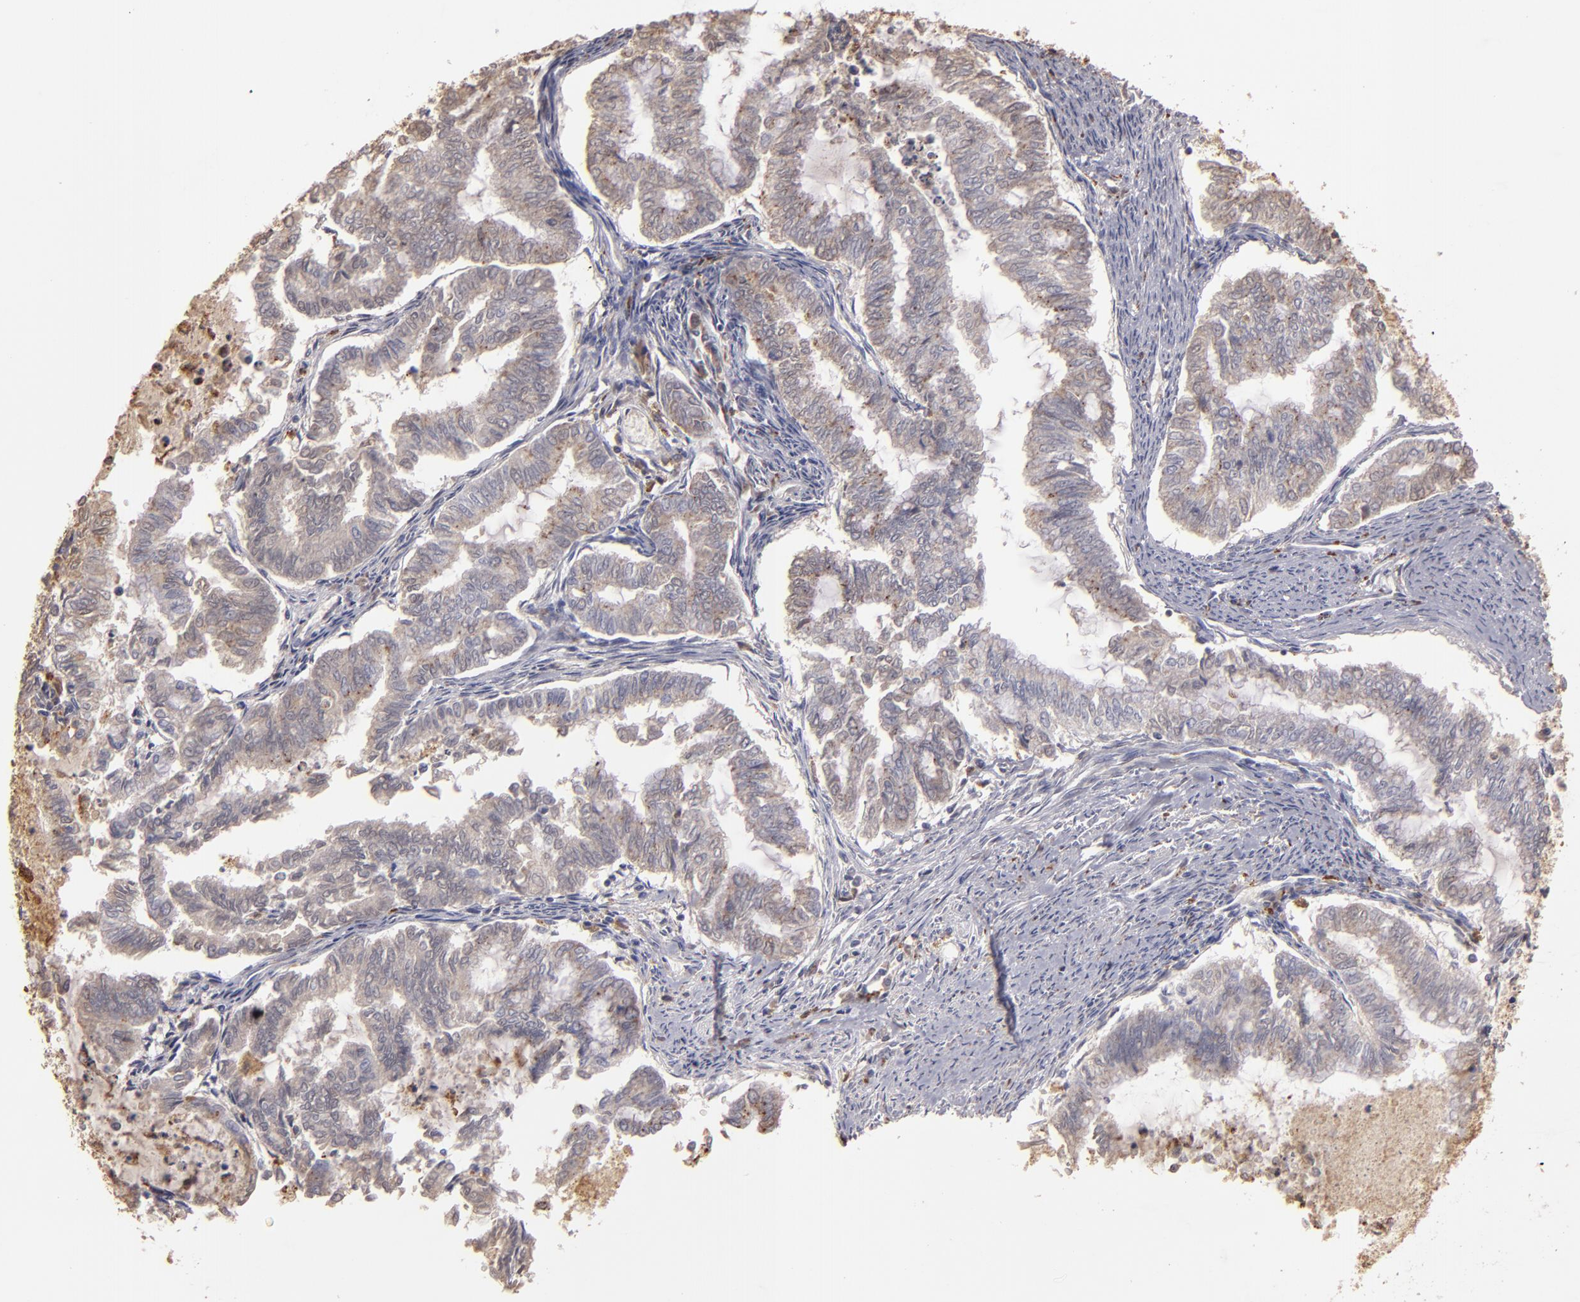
{"staining": {"intensity": "weak", "quantity": ">75%", "location": "cytoplasmic/membranous"}, "tissue": "endometrial cancer", "cell_type": "Tumor cells", "image_type": "cancer", "snomed": [{"axis": "morphology", "description": "Adenocarcinoma, NOS"}, {"axis": "topography", "description": "Endometrium"}], "caption": "IHC photomicrograph of neoplastic tissue: endometrial cancer stained using immunohistochemistry (IHC) displays low levels of weak protein expression localized specifically in the cytoplasmic/membranous of tumor cells, appearing as a cytoplasmic/membranous brown color.", "gene": "TRAF1", "patient": {"sex": "female", "age": 79}}